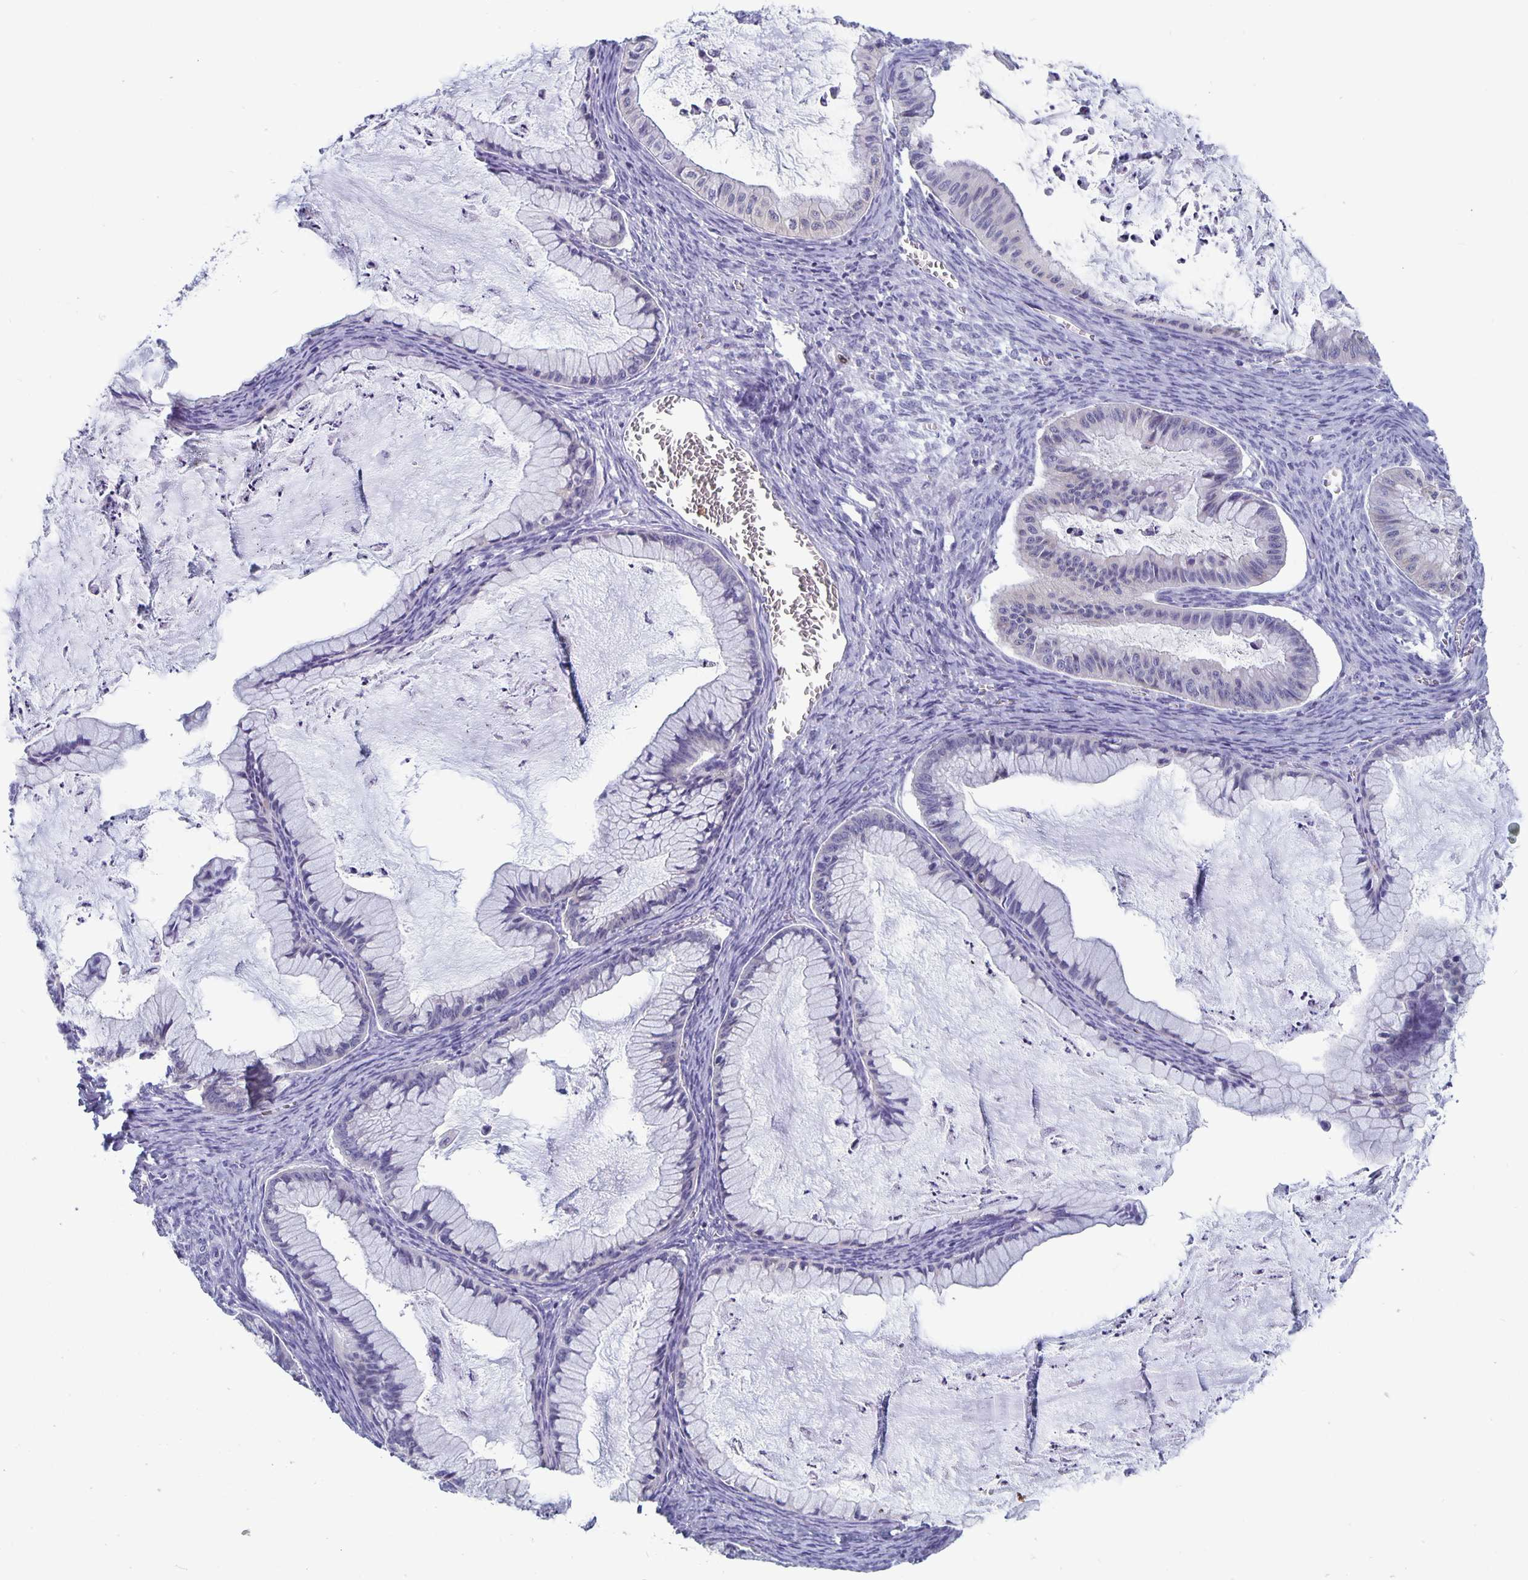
{"staining": {"intensity": "negative", "quantity": "none", "location": "none"}, "tissue": "ovarian cancer", "cell_type": "Tumor cells", "image_type": "cancer", "snomed": [{"axis": "morphology", "description": "Cystadenocarcinoma, mucinous, NOS"}, {"axis": "topography", "description": "Ovary"}], "caption": "This is an immunohistochemistry (IHC) micrograph of ovarian mucinous cystadenocarcinoma. There is no positivity in tumor cells.", "gene": "PLCB3", "patient": {"sex": "female", "age": 72}}